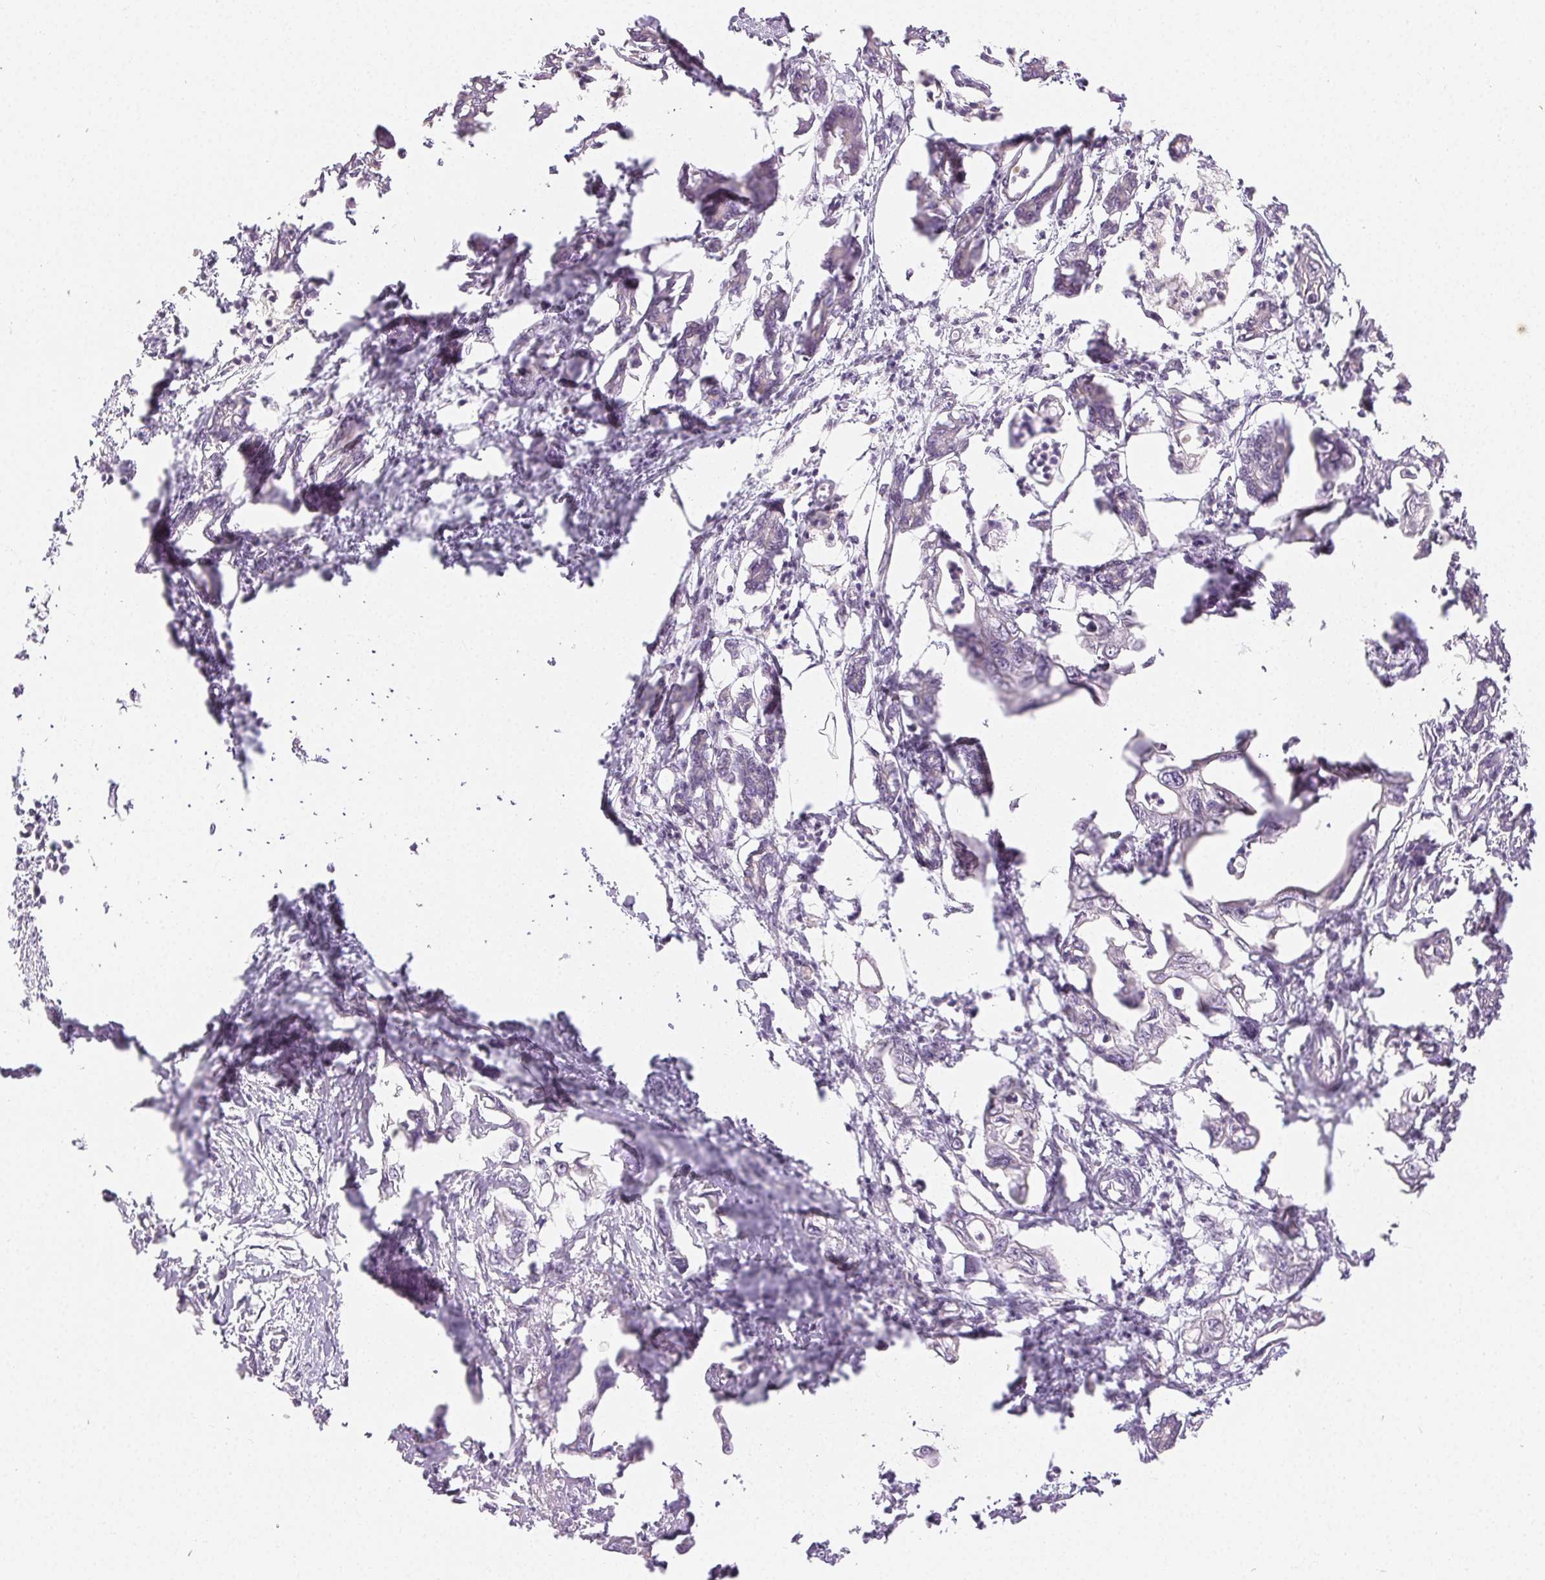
{"staining": {"intensity": "negative", "quantity": "none", "location": "none"}, "tissue": "pancreatic cancer", "cell_type": "Tumor cells", "image_type": "cancer", "snomed": [{"axis": "morphology", "description": "Adenocarcinoma, NOS"}, {"axis": "topography", "description": "Pancreas"}], "caption": "DAB immunohistochemical staining of human pancreatic cancer displays no significant positivity in tumor cells.", "gene": "SFTPD", "patient": {"sex": "male", "age": 61}}